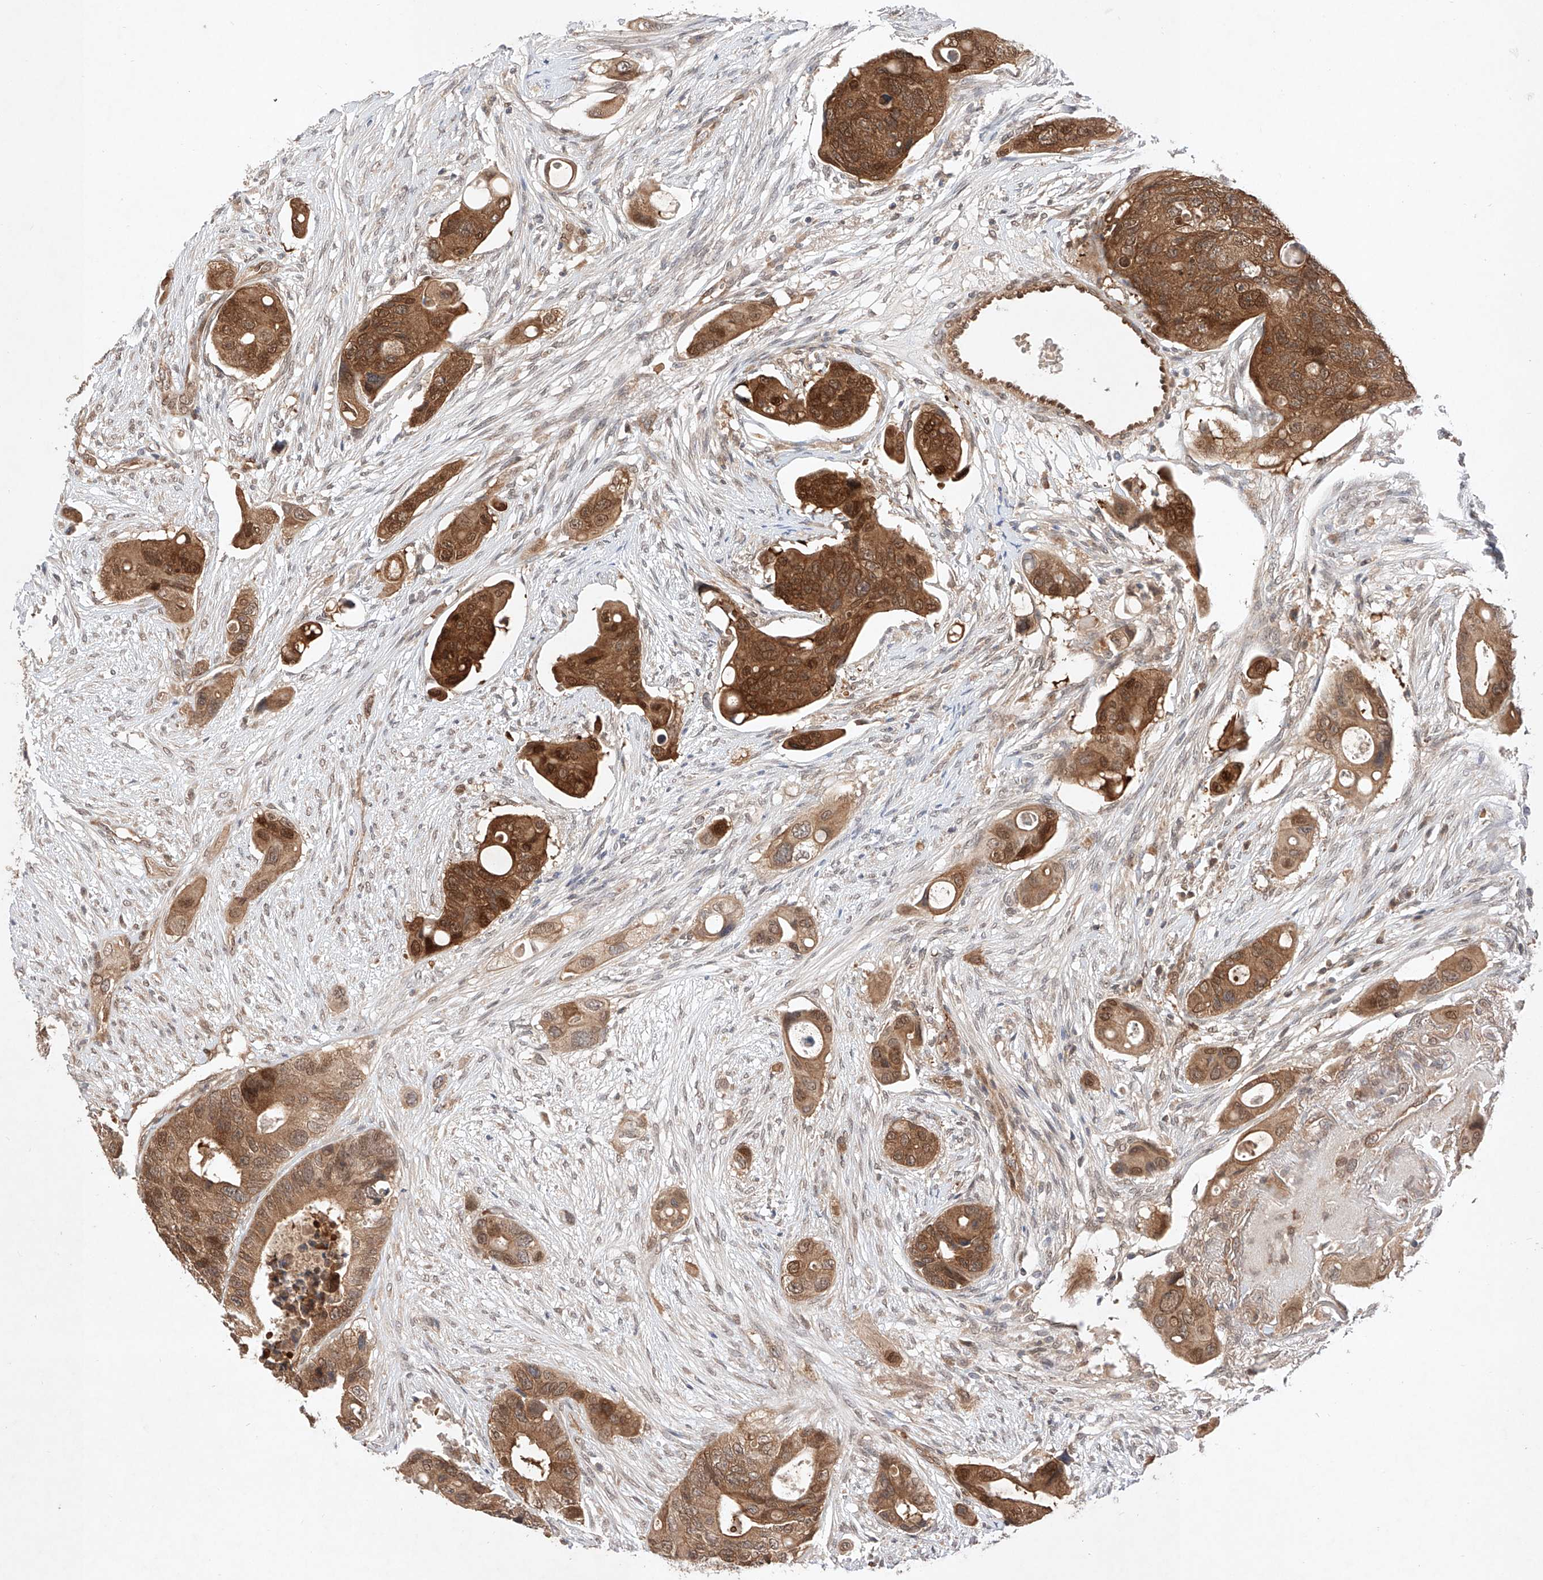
{"staining": {"intensity": "strong", "quantity": ">75%", "location": "cytoplasmic/membranous,nuclear"}, "tissue": "colorectal cancer", "cell_type": "Tumor cells", "image_type": "cancer", "snomed": [{"axis": "morphology", "description": "Adenocarcinoma, NOS"}, {"axis": "topography", "description": "Colon"}], "caption": "Immunohistochemistry micrograph of human colorectal cancer (adenocarcinoma) stained for a protein (brown), which shows high levels of strong cytoplasmic/membranous and nuclear expression in approximately >75% of tumor cells.", "gene": "ZNF124", "patient": {"sex": "female", "age": 57}}